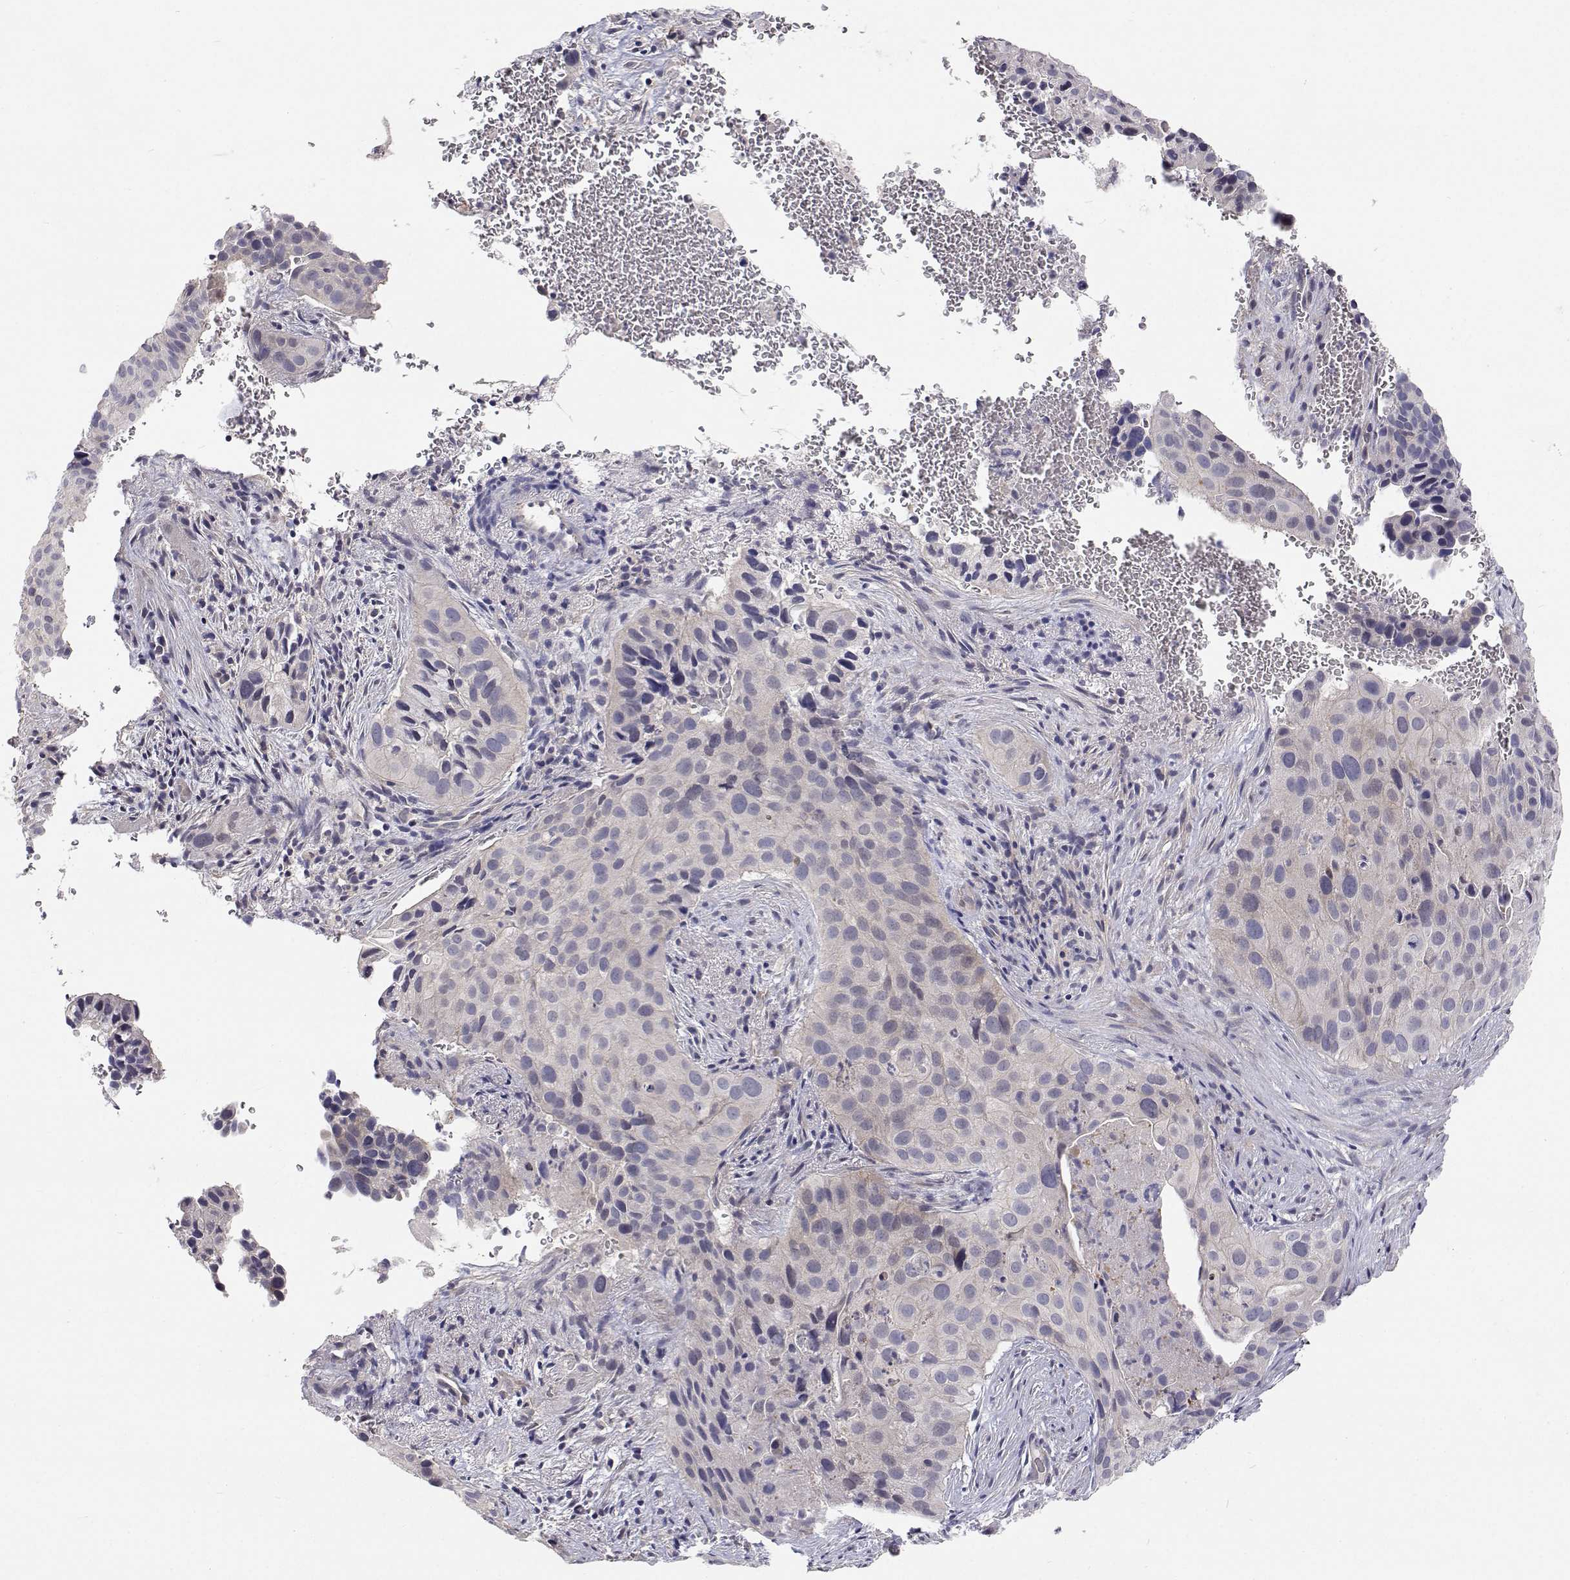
{"staining": {"intensity": "negative", "quantity": "none", "location": "none"}, "tissue": "cervical cancer", "cell_type": "Tumor cells", "image_type": "cancer", "snomed": [{"axis": "morphology", "description": "Squamous cell carcinoma, NOS"}, {"axis": "topography", "description": "Cervix"}], "caption": "IHC micrograph of human cervical cancer (squamous cell carcinoma) stained for a protein (brown), which displays no expression in tumor cells. The staining was performed using DAB to visualize the protein expression in brown, while the nuclei were stained in blue with hematoxylin (Magnification: 20x).", "gene": "MYPN", "patient": {"sex": "female", "age": 38}}